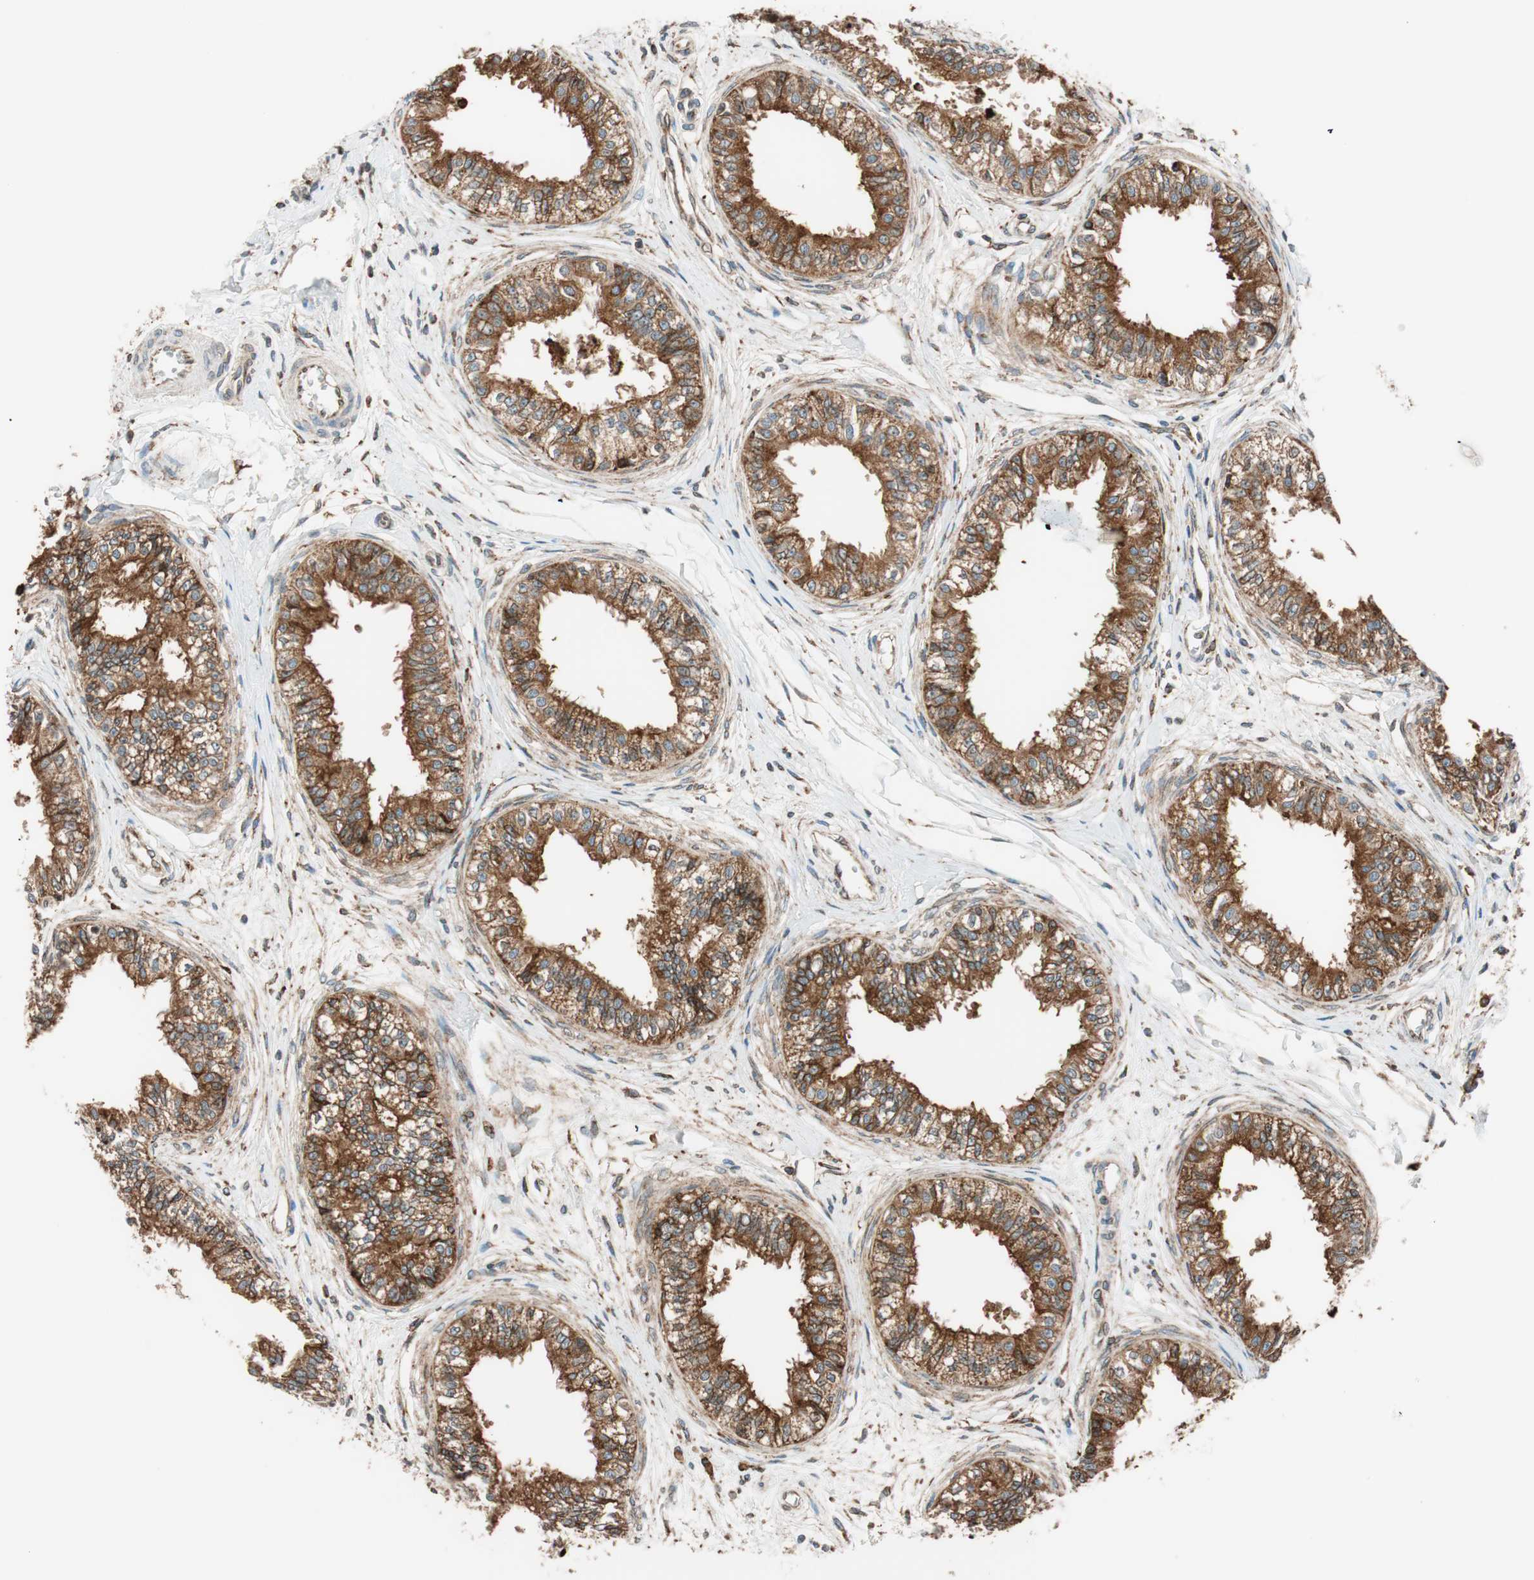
{"staining": {"intensity": "strong", "quantity": ">75%", "location": "cytoplasmic/membranous"}, "tissue": "epididymis", "cell_type": "Glandular cells", "image_type": "normal", "snomed": [{"axis": "morphology", "description": "Normal tissue, NOS"}, {"axis": "morphology", "description": "Adenocarcinoma, metastatic, NOS"}, {"axis": "topography", "description": "Testis"}, {"axis": "topography", "description": "Epididymis"}], "caption": "Immunohistochemistry (IHC) image of normal epididymis: epididymis stained using immunohistochemistry (IHC) reveals high levels of strong protein expression localized specifically in the cytoplasmic/membranous of glandular cells, appearing as a cytoplasmic/membranous brown color.", "gene": "PRKCSH", "patient": {"sex": "male", "age": 26}}